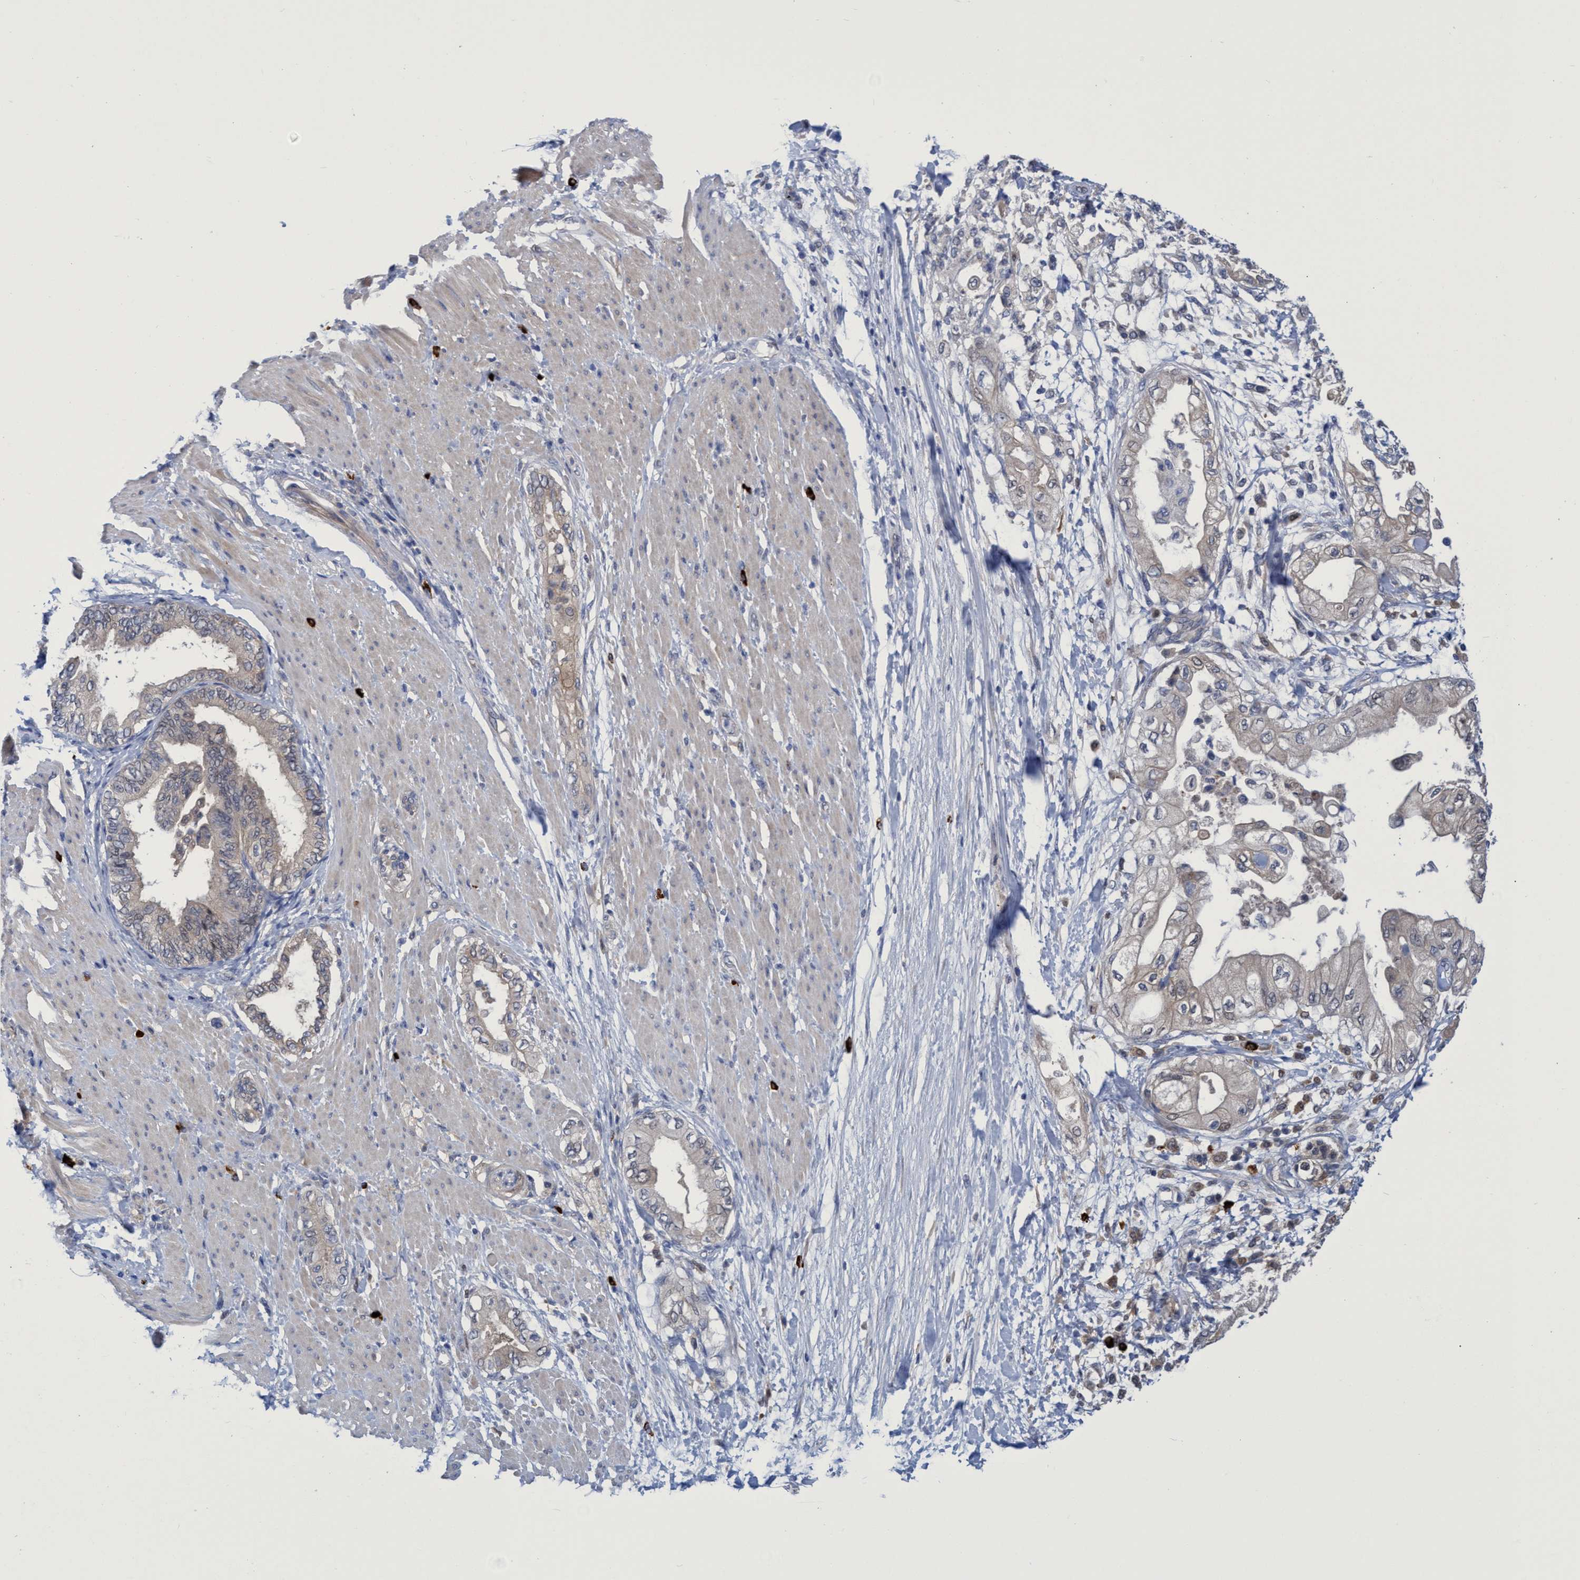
{"staining": {"intensity": "negative", "quantity": "none", "location": "none"}, "tissue": "adipose tissue", "cell_type": "Adipocytes", "image_type": "normal", "snomed": [{"axis": "morphology", "description": "Normal tissue, NOS"}, {"axis": "morphology", "description": "Adenocarcinoma, NOS"}, {"axis": "topography", "description": "Duodenum"}, {"axis": "topography", "description": "Peripheral nerve tissue"}], "caption": "Immunohistochemical staining of unremarkable human adipose tissue reveals no significant positivity in adipocytes.", "gene": "PNPO", "patient": {"sex": "female", "age": 60}}